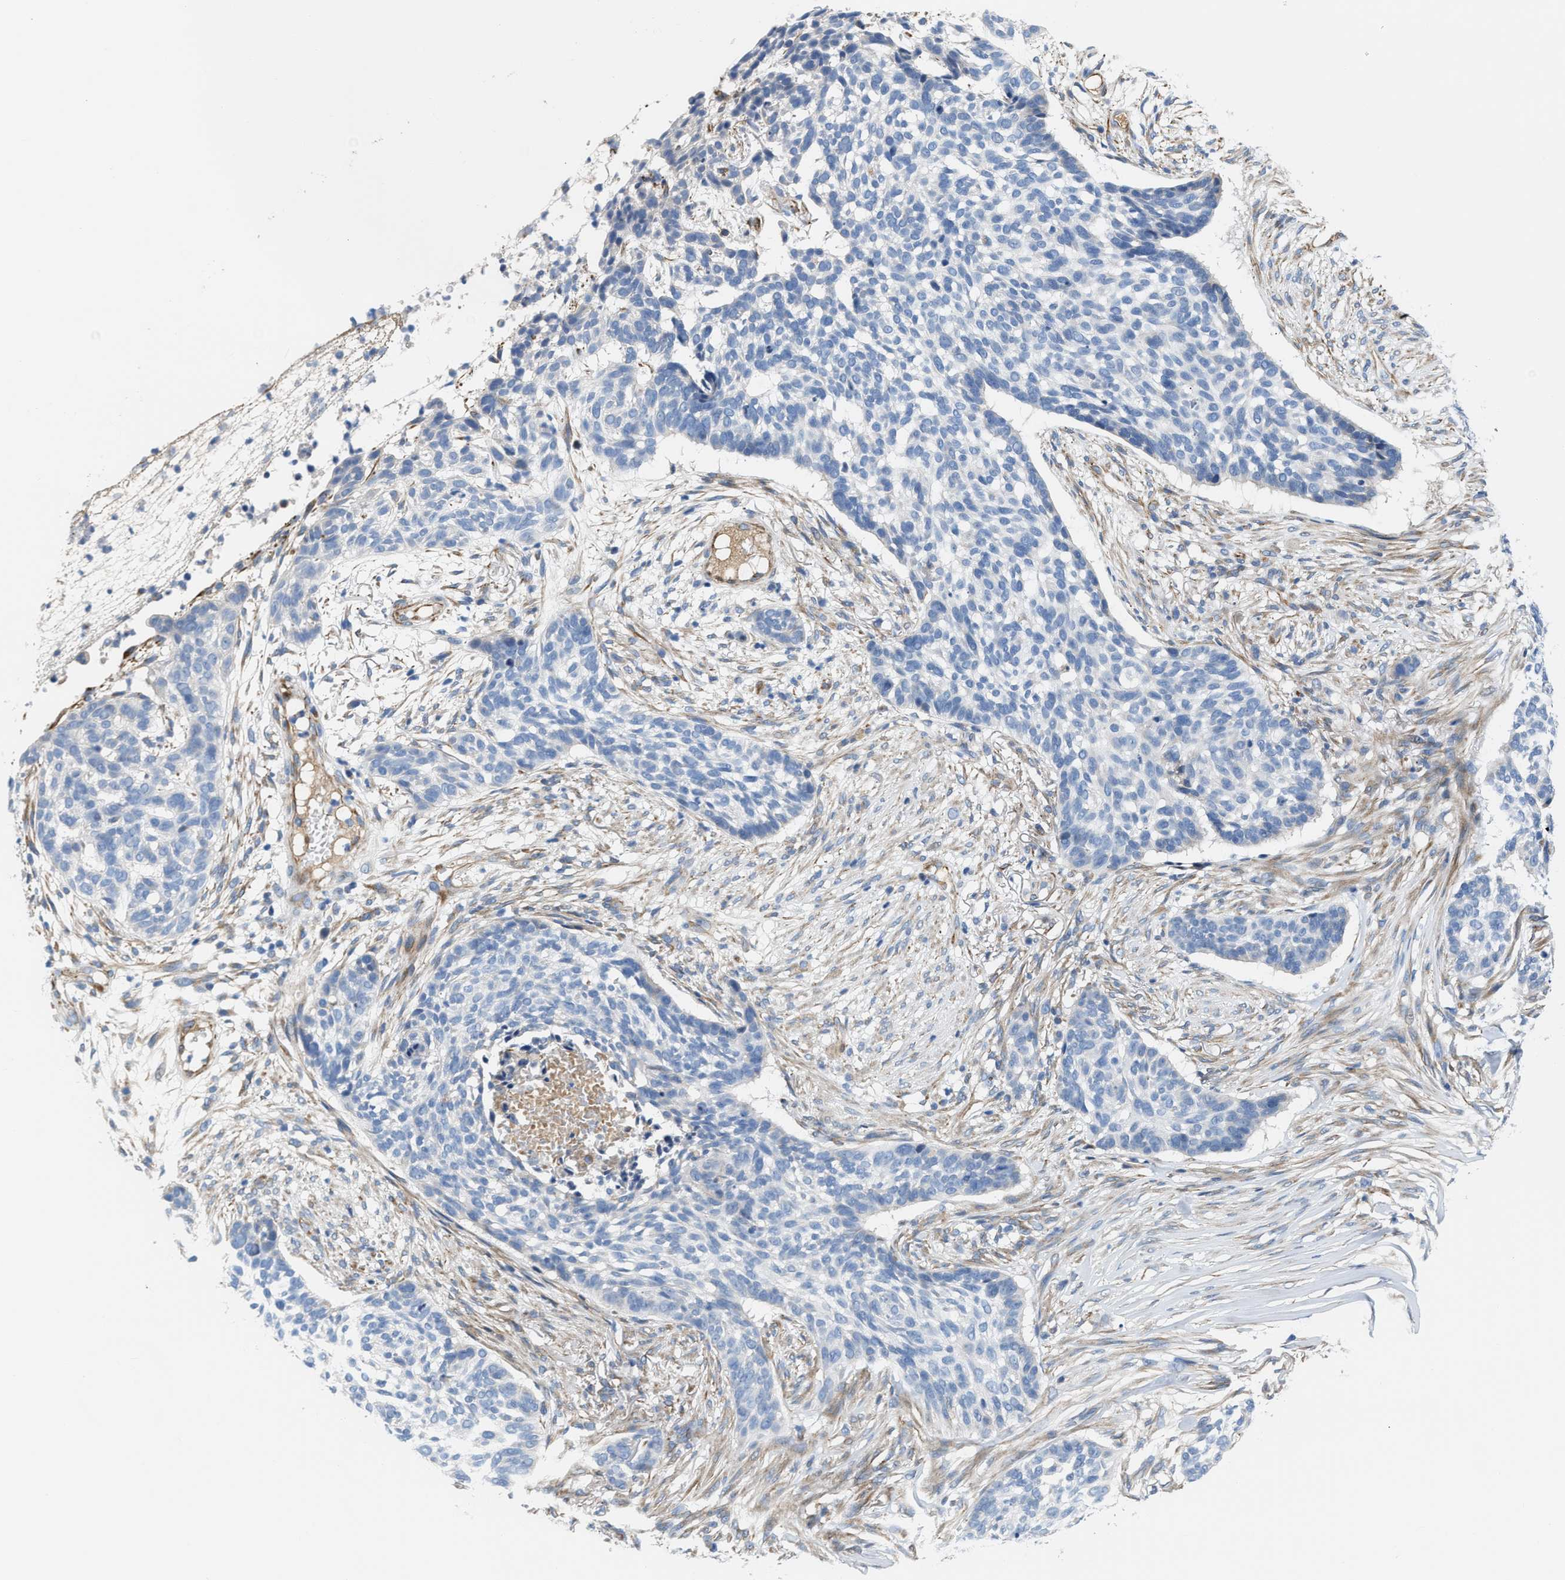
{"staining": {"intensity": "negative", "quantity": "none", "location": "none"}, "tissue": "skin cancer", "cell_type": "Tumor cells", "image_type": "cancer", "snomed": [{"axis": "morphology", "description": "Basal cell carcinoma"}, {"axis": "topography", "description": "Skin"}], "caption": "This is a micrograph of immunohistochemistry staining of skin cancer (basal cell carcinoma), which shows no positivity in tumor cells.", "gene": "TFPI", "patient": {"sex": "male", "age": 85}}